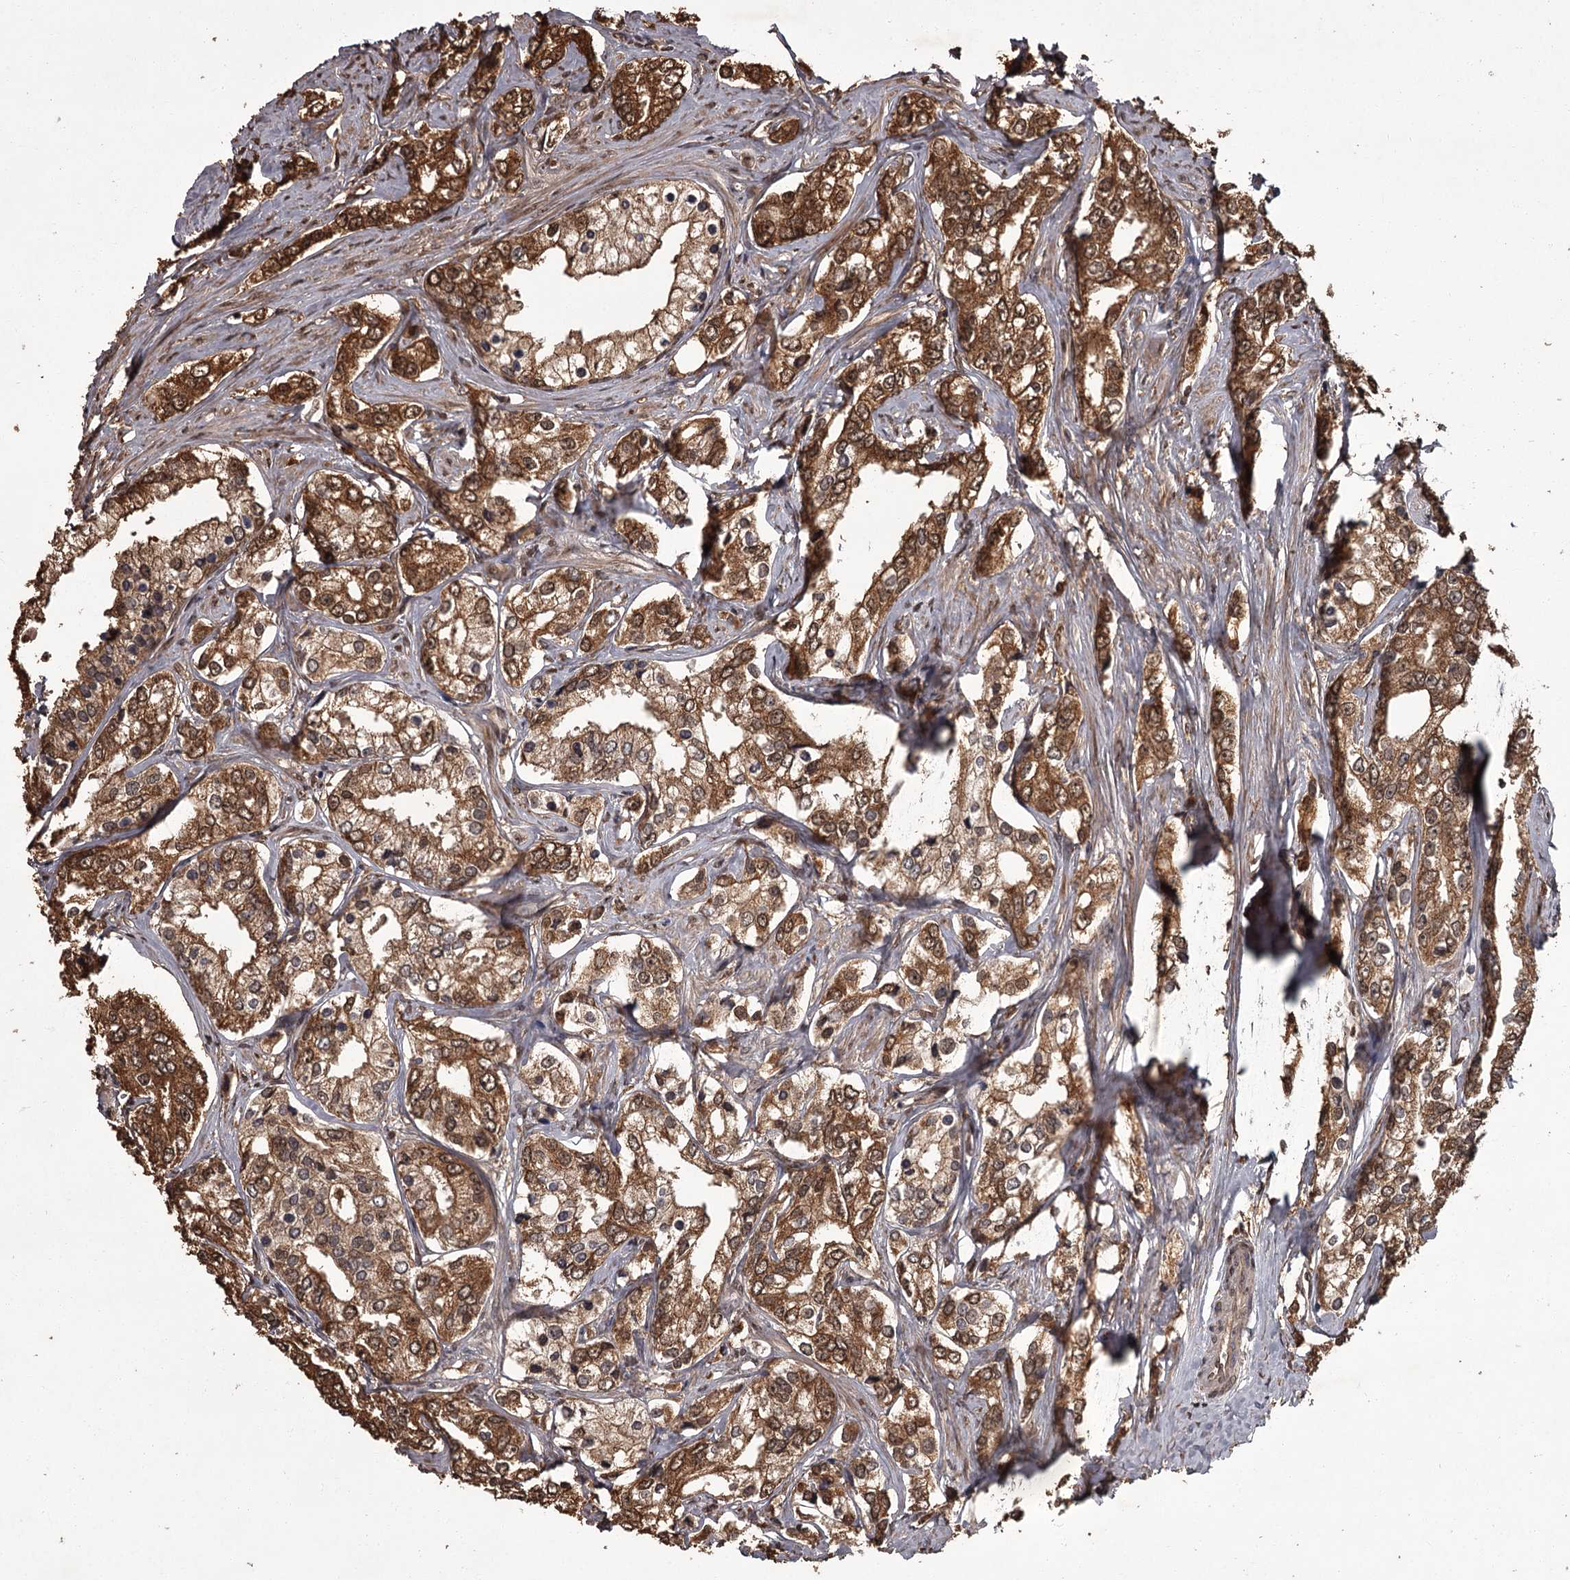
{"staining": {"intensity": "strong", "quantity": ">75%", "location": "cytoplasmic/membranous"}, "tissue": "prostate cancer", "cell_type": "Tumor cells", "image_type": "cancer", "snomed": [{"axis": "morphology", "description": "Adenocarcinoma, High grade"}, {"axis": "topography", "description": "Prostate"}], "caption": "Immunohistochemistry (IHC) image of human high-grade adenocarcinoma (prostate) stained for a protein (brown), which shows high levels of strong cytoplasmic/membranous expression in approximately >75% of tumor cells.", "gene": "NPRL2", "patient": {"sex": "male", "age": 66}}